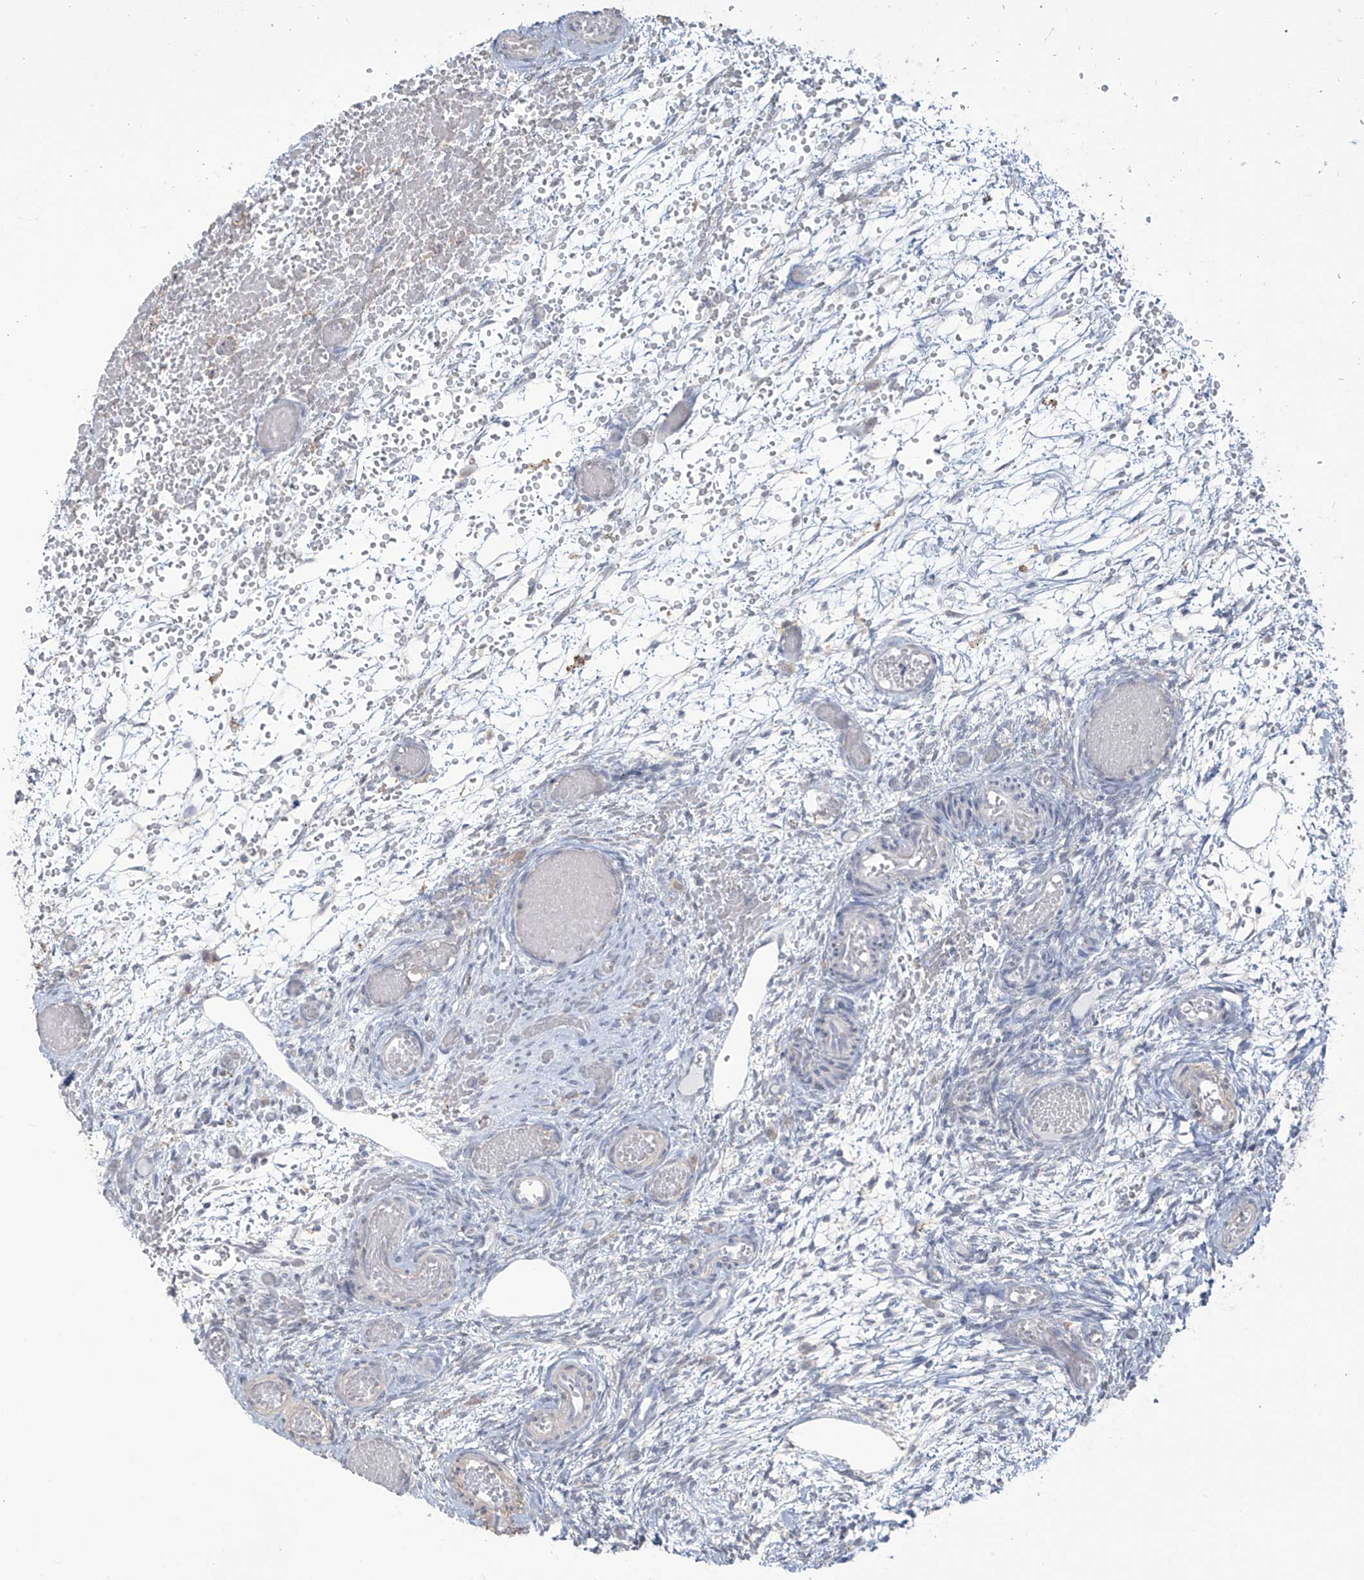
{"staining": {"intensity": "weak", "quantity": "<25%", "location": "cytoplasmic/membranous"}, "tissue": "ovary", "cell_type": "Ovarian stroma cells", "image_type": "normal", "snomed": [{"axis": "morphology", "description": "Adenocarcinoma, NOS"}, {"axis": "topography", "description": "Endometrium"}], "caption": "This is an immunohistochemistry (IHC) image of benign human ovary. There is no expression in ovarian stroma cells.", "gene": "TAGAP", "patient": {"sex": "female", "age": 32}}